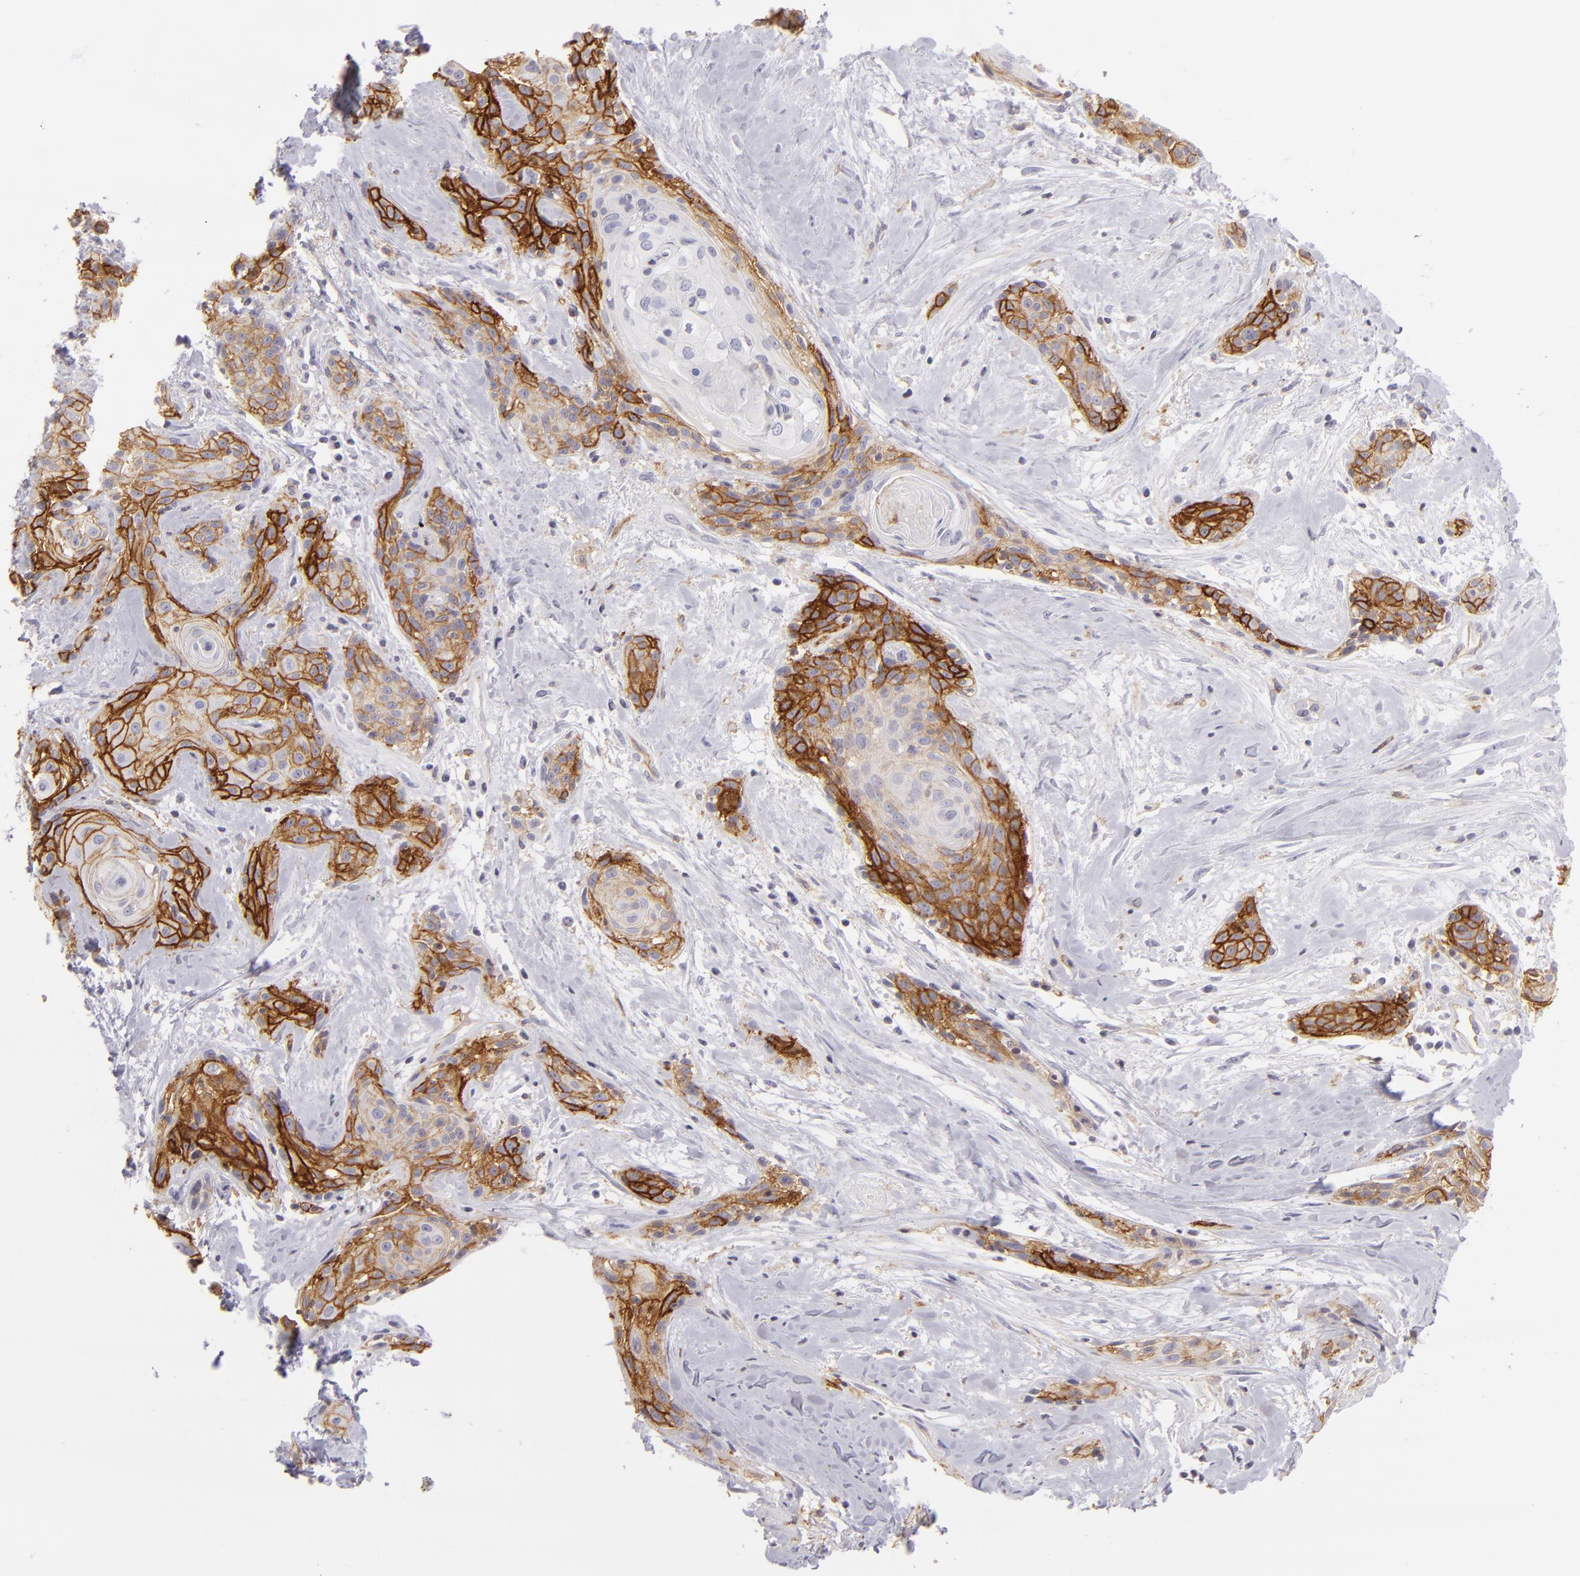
{"staining": {"intensity": "moderate", "quantity": "25%-75%", "location": "cytoplasmic/membranous"}, "tissue": "skin cancer", "cell_type": "Tumor cells", "image_type": "cancer", "snomed": [{"axis": "morphology", "description": "Squamous cell carcinoma, NOS"}, {"axis": "topography", "description": "Skin"}, {"axis": "topography", "description": "Anal"}], "caption": "High-power microscopy captured an immunohistochemistry (IHC) image of squamous cell carcinoma (skin), revealing moderate cytoplasmic/membranous positivity in about 25%-75% of tumor cells.", "gene": "THBD", "patient": {"sex": "male", "age": 64}}